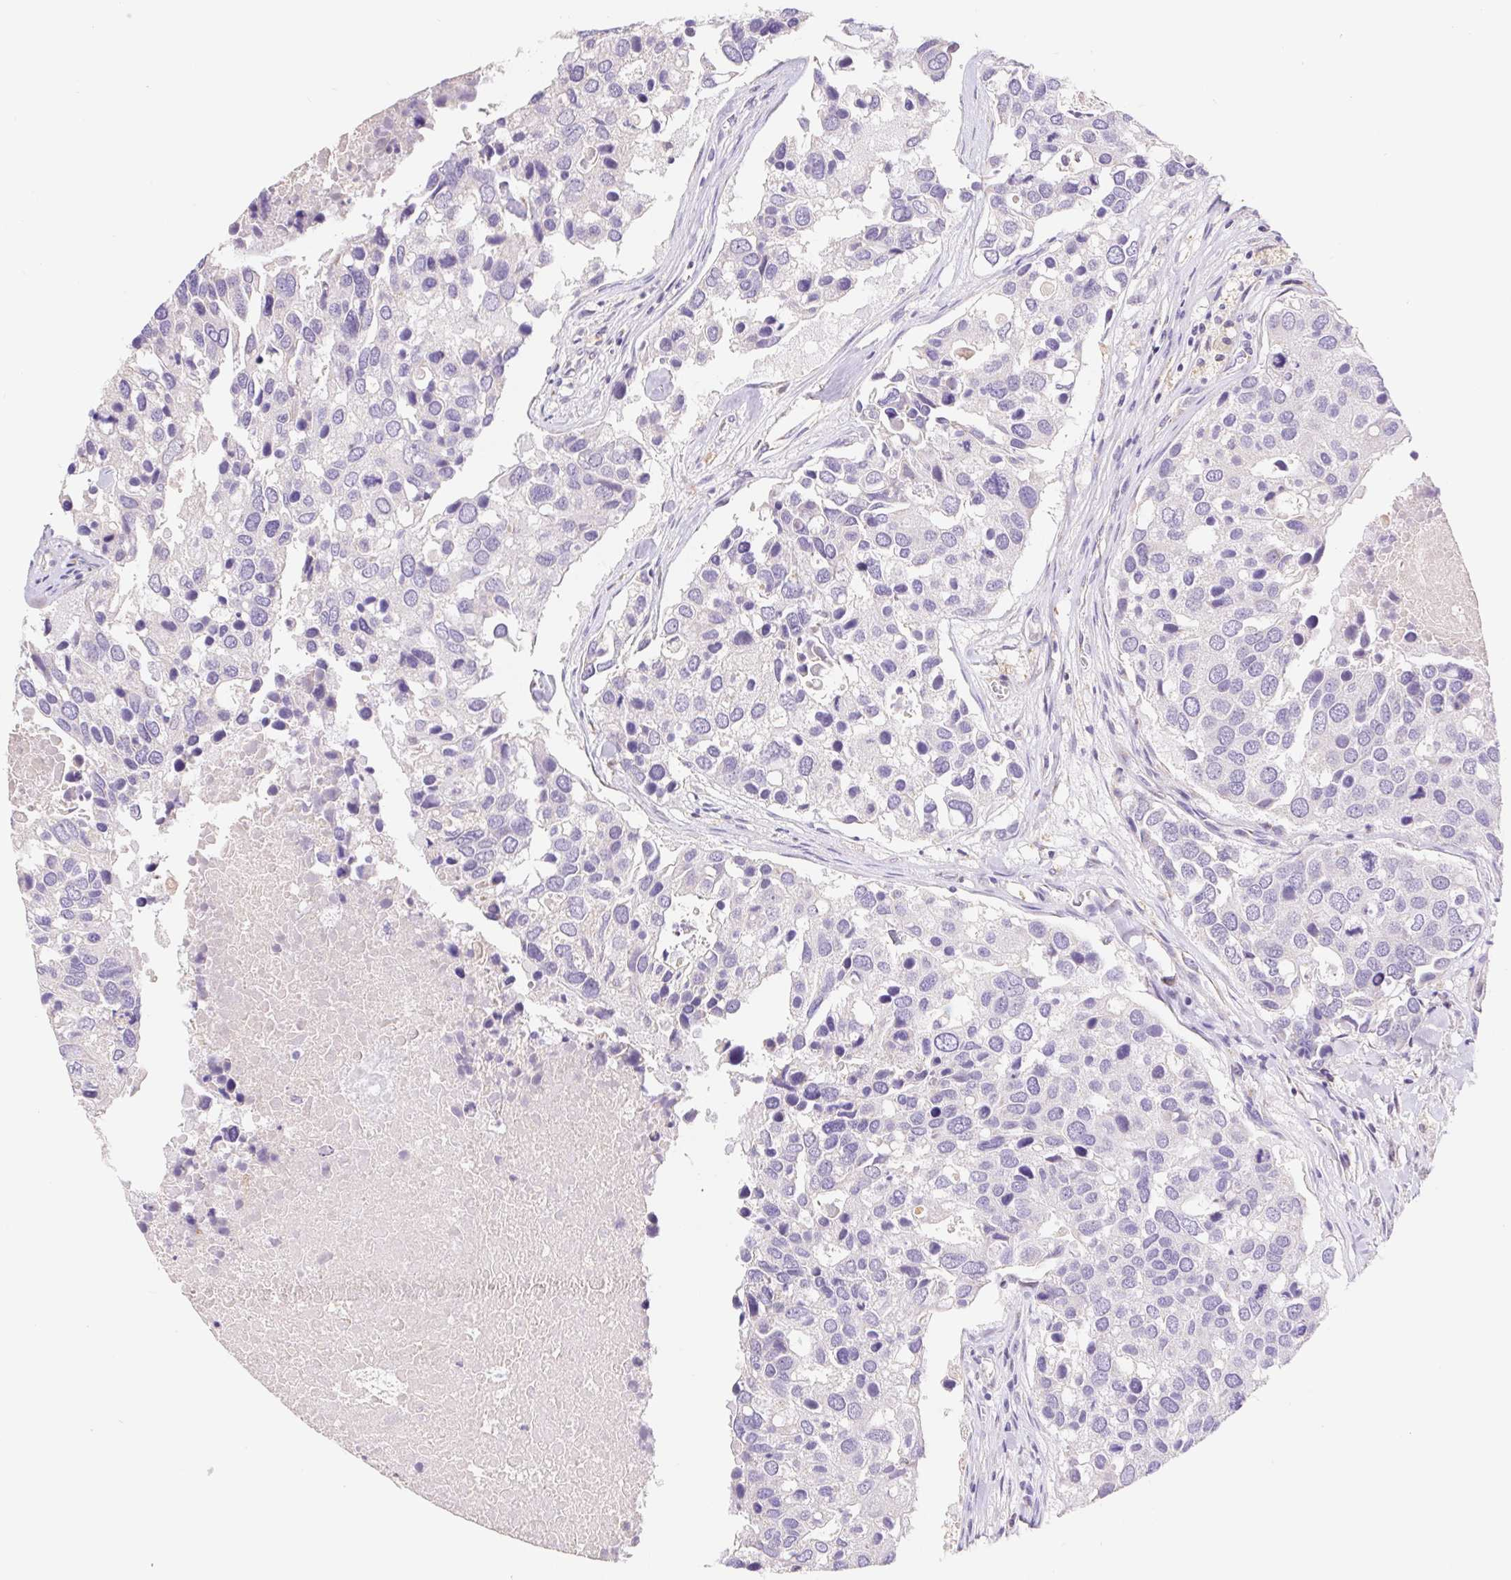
{"staining": {"intensity": "negative", "quantity": "none", "location": "none"}, "tissue": "breast cancer", "cell_type": "Tumor cells", "image_type": "cancer", "snomed": [{"axis": "morphology", "description": "Duct carcinoma"}, {"axis": "topography", "description": "Breast"}], "caption": "Tumor cells show no significant protein staining in intraductal carcinoma (breast).", "gene": "FKBP6", "patient": {"sex": "female", "age": 83}}